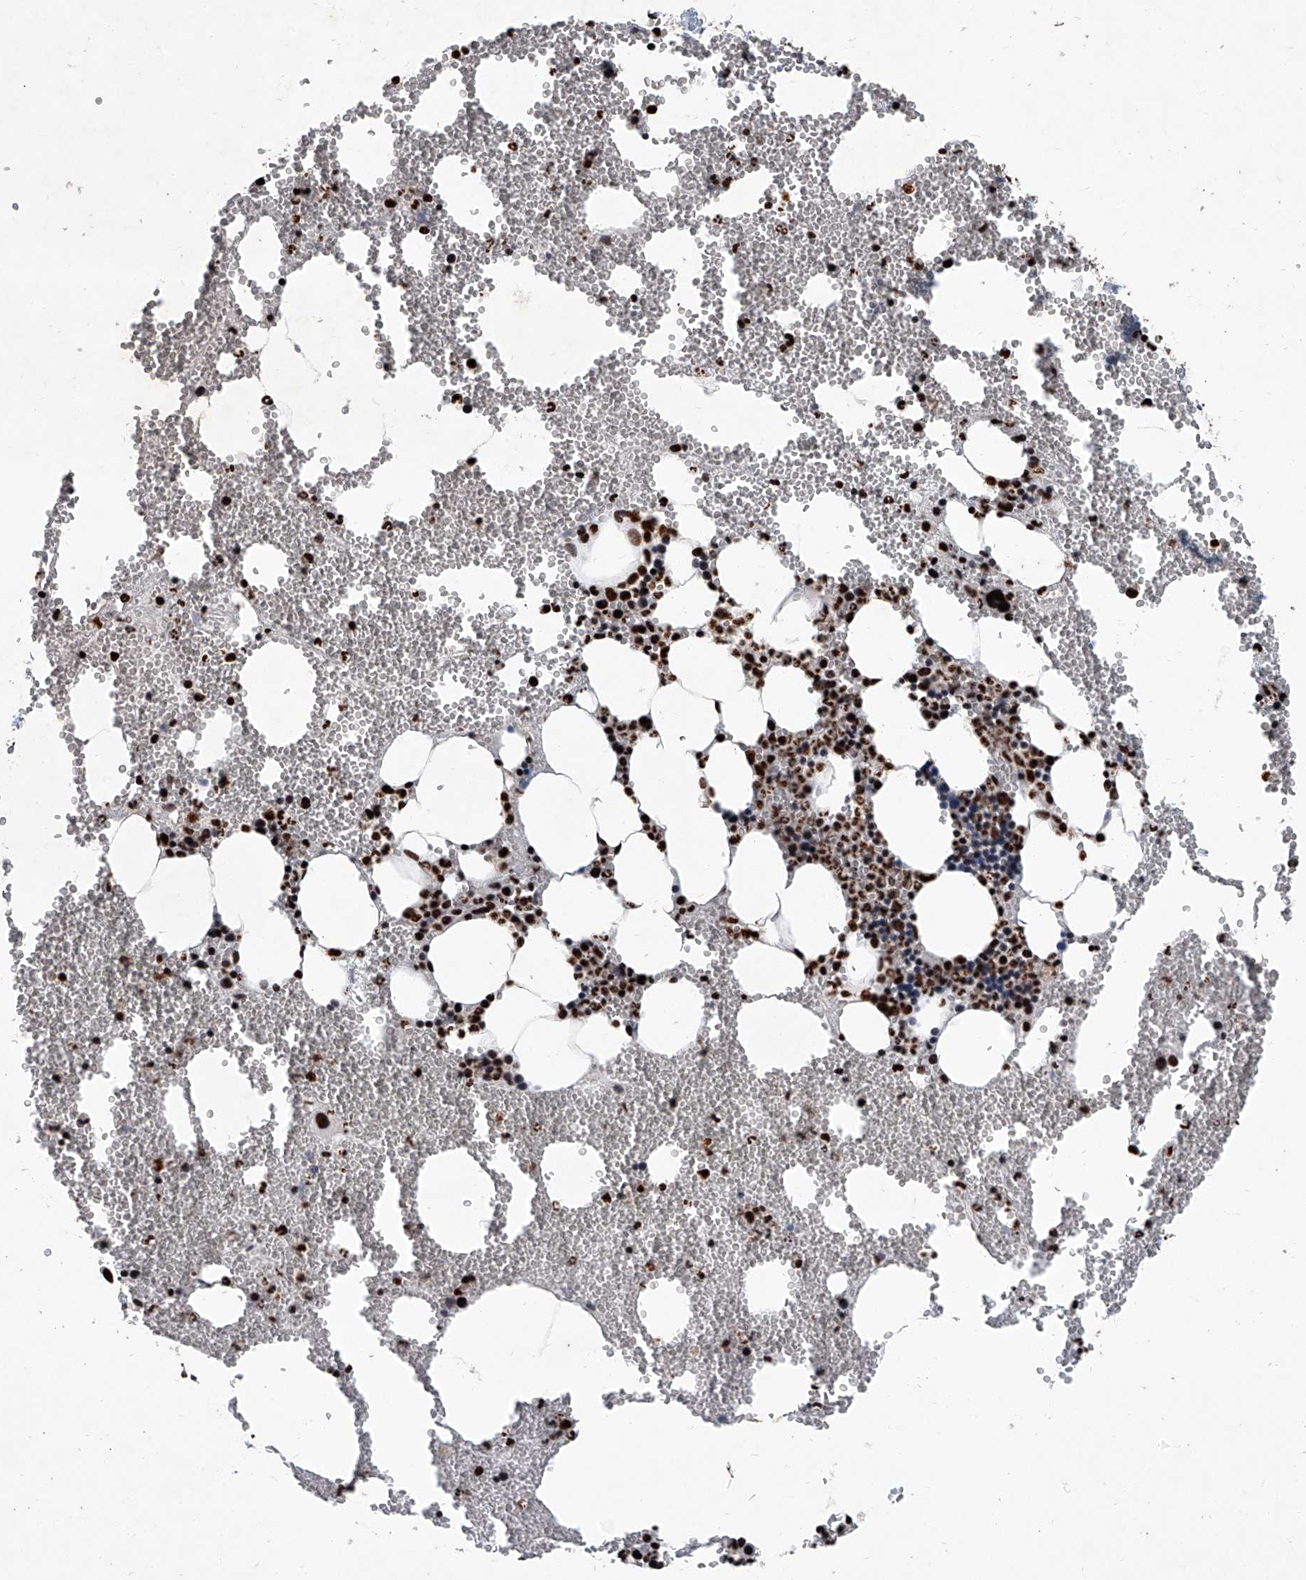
{"staining": {"intensity": "strong", "quantity": ">75%", "location": "nuclear"}, "tissue": "bone marrow", "cell_type": "Hematopoietic cells", "image_type": "normal", "snomed": [{"axis": "morphology", "description": "Normal tissue, NOS"}, {"axis": "morphology", "description": "Inflammation, NOS"}, {"axis": "topography", "description": "Bone marrow"}], "caption": "The micrograph displays a brown stain indicating the presence of a protein in the nuclear of hematopoietic cells in bone marrow. The staining was performed using DAB to visualize the protein expression in brown, while the nuclei were stained in blue with hematoxylin (Magnification: 20x).", "gene": "DDX39B", "patient": {"sex": "female", "age": 78}}